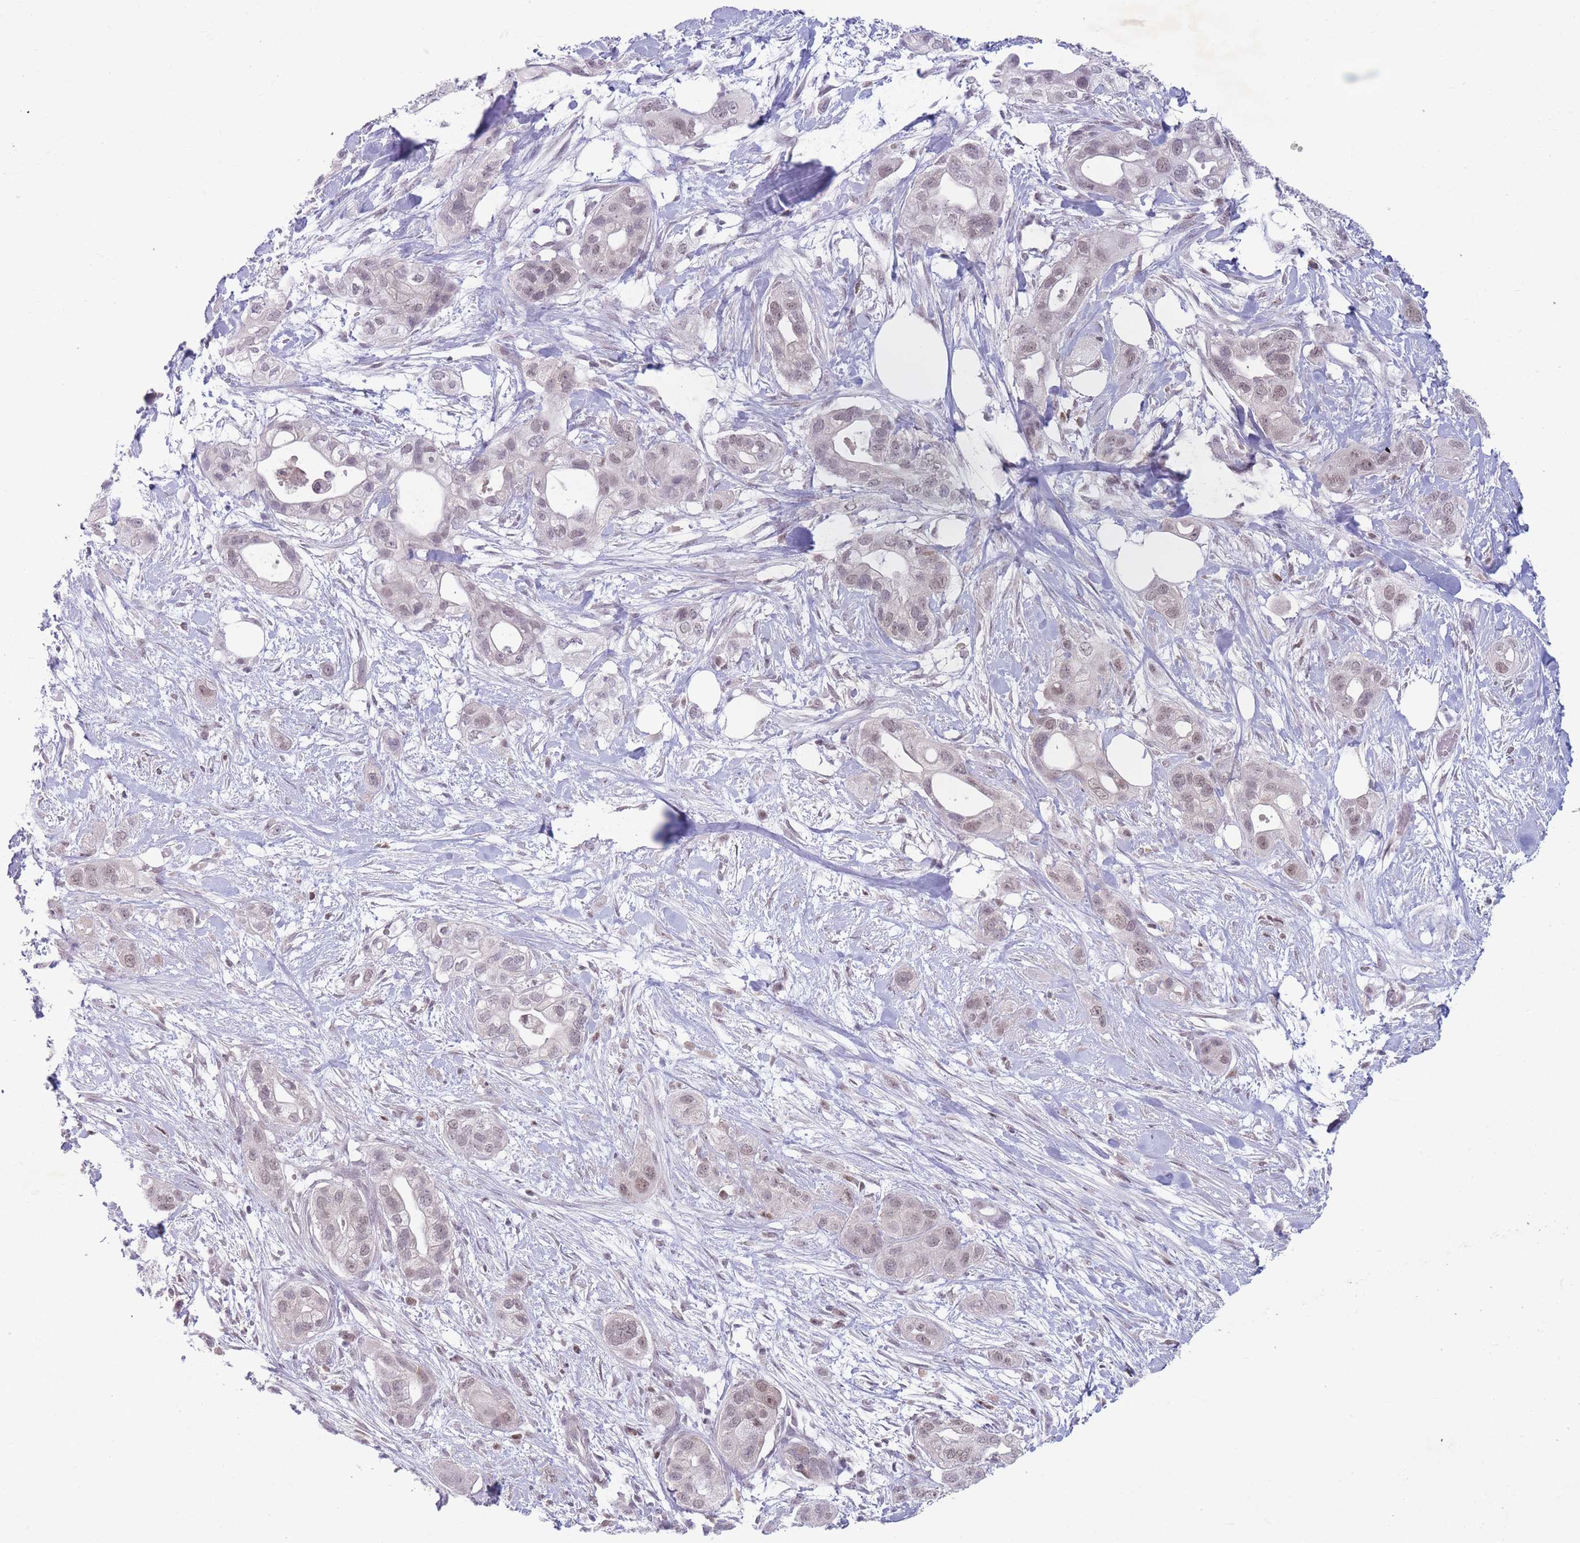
{"staining": {"intensity": "weak", "quantity": "25%-75%", "location": "nuclear"}, "tissue": "pancreatic cancer", "cell_type": "Tumor cells", "image_type": "cancer", "snomed": [{"axis": "morphology", "description": "Adenocarcinoma, NOS"}, {"axis": "topography", "description": "Pancreas"}], "caption": "Weak nuclear staining is seen in about 25%-75% of tumor cells in pancreatic cancer.", "gene": "ARID3B", "patient": {"sex": "male", "age": 44}}